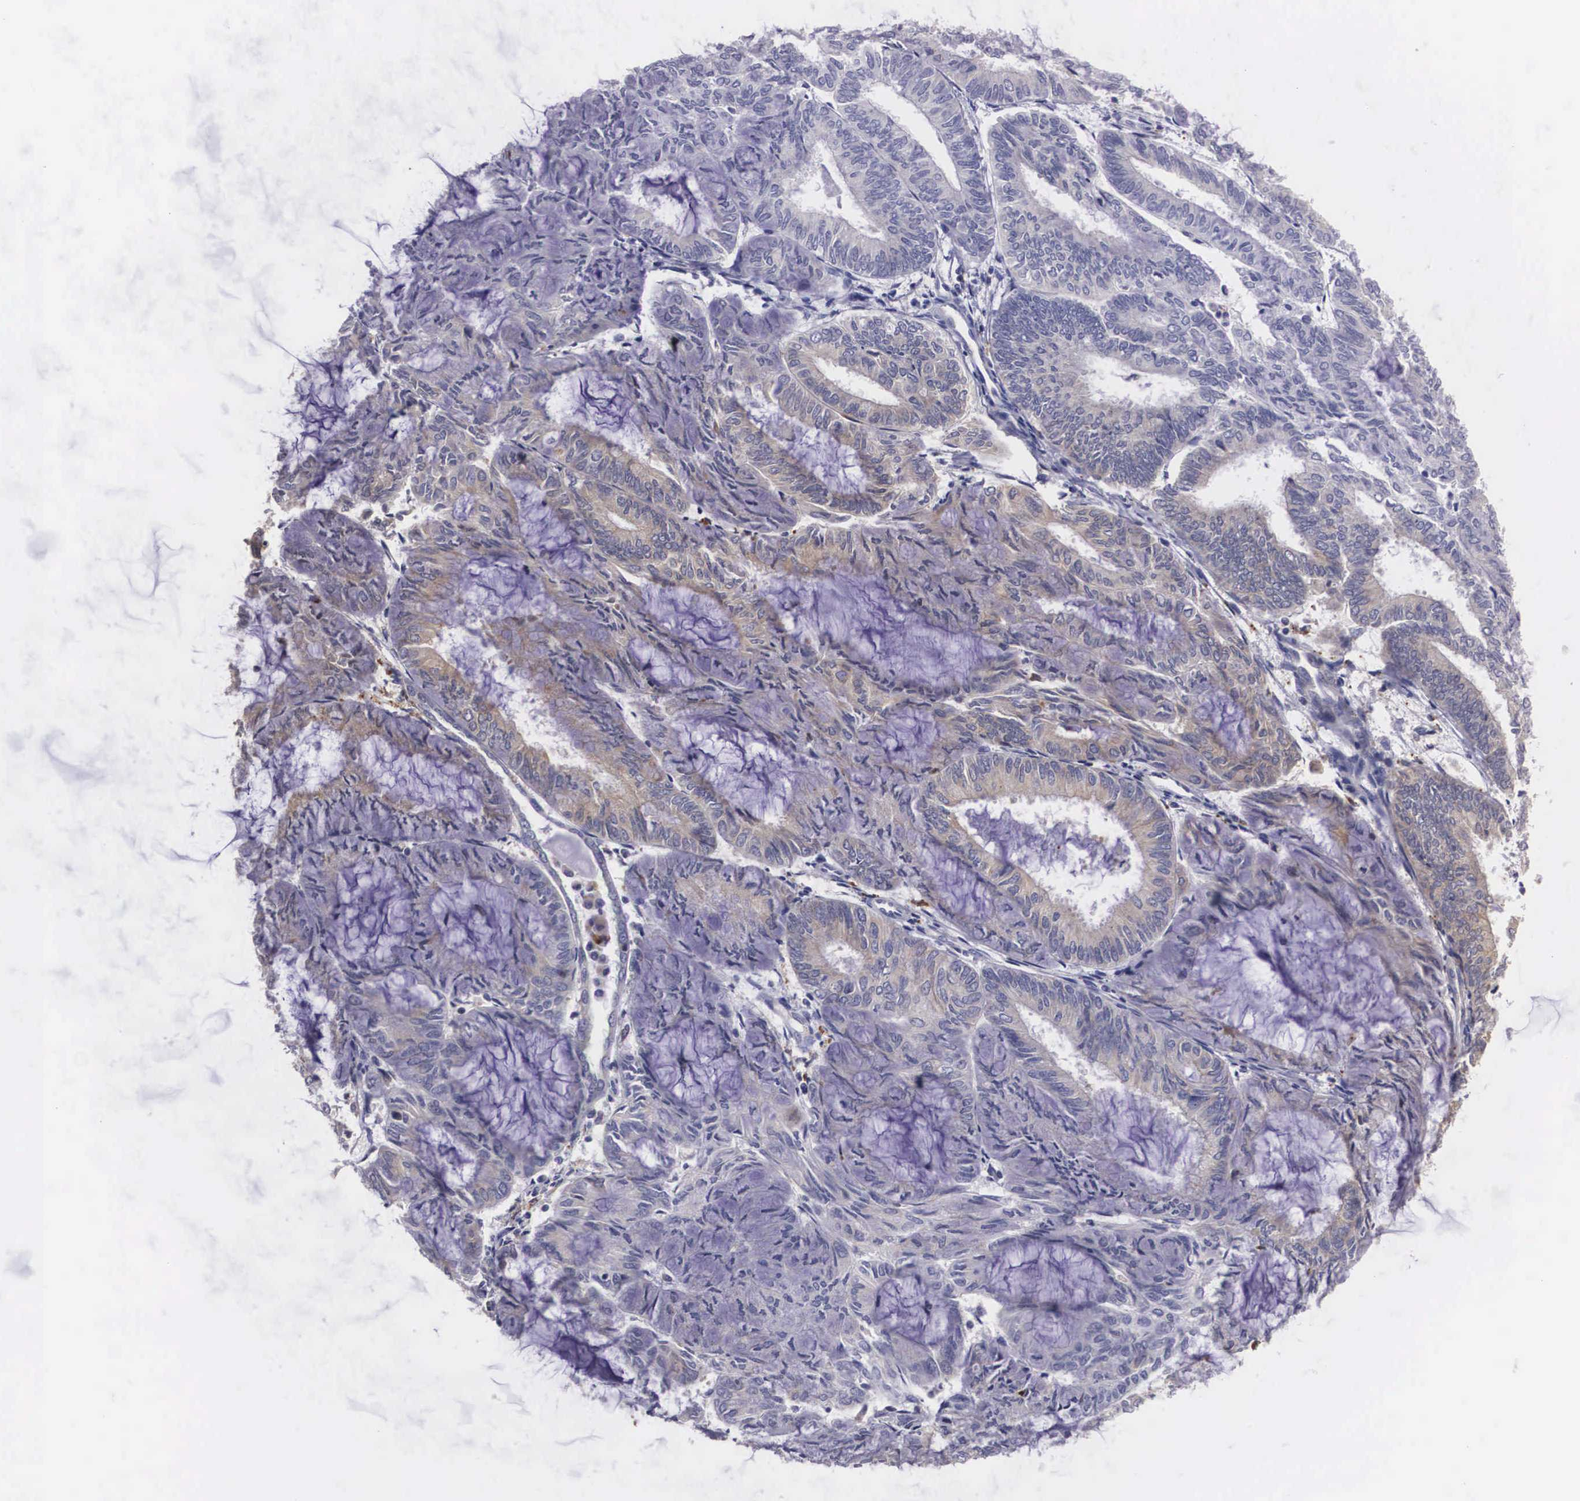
{"staining": {"intensity": "weak", "quantity": "<25%", "location": "cytoplasmic/membranous"}, "tissue": "endometrial cancer", "cell_type": "Tumor cells", "image_type": "cancer", "snomed": [{"axis": "morphology", "description": "Adenocarcinoma, NOS"}, {"axis": "topography", "description": "Endometrium"}], "caption": "IHC photomicrograph of neoplastic tissue: endometrial adenocarcinoma stained with DAB (3,3'-diaminobenzidine) shows no significant protein expression in tumor cells. (Stains: DAB immunohistochemistry with hematoxylin counter stain, Microscopy: brightfield microscopy at high magnification).", "gene": "CRELD2", "patient": {"sex": "female", "age": 59}}